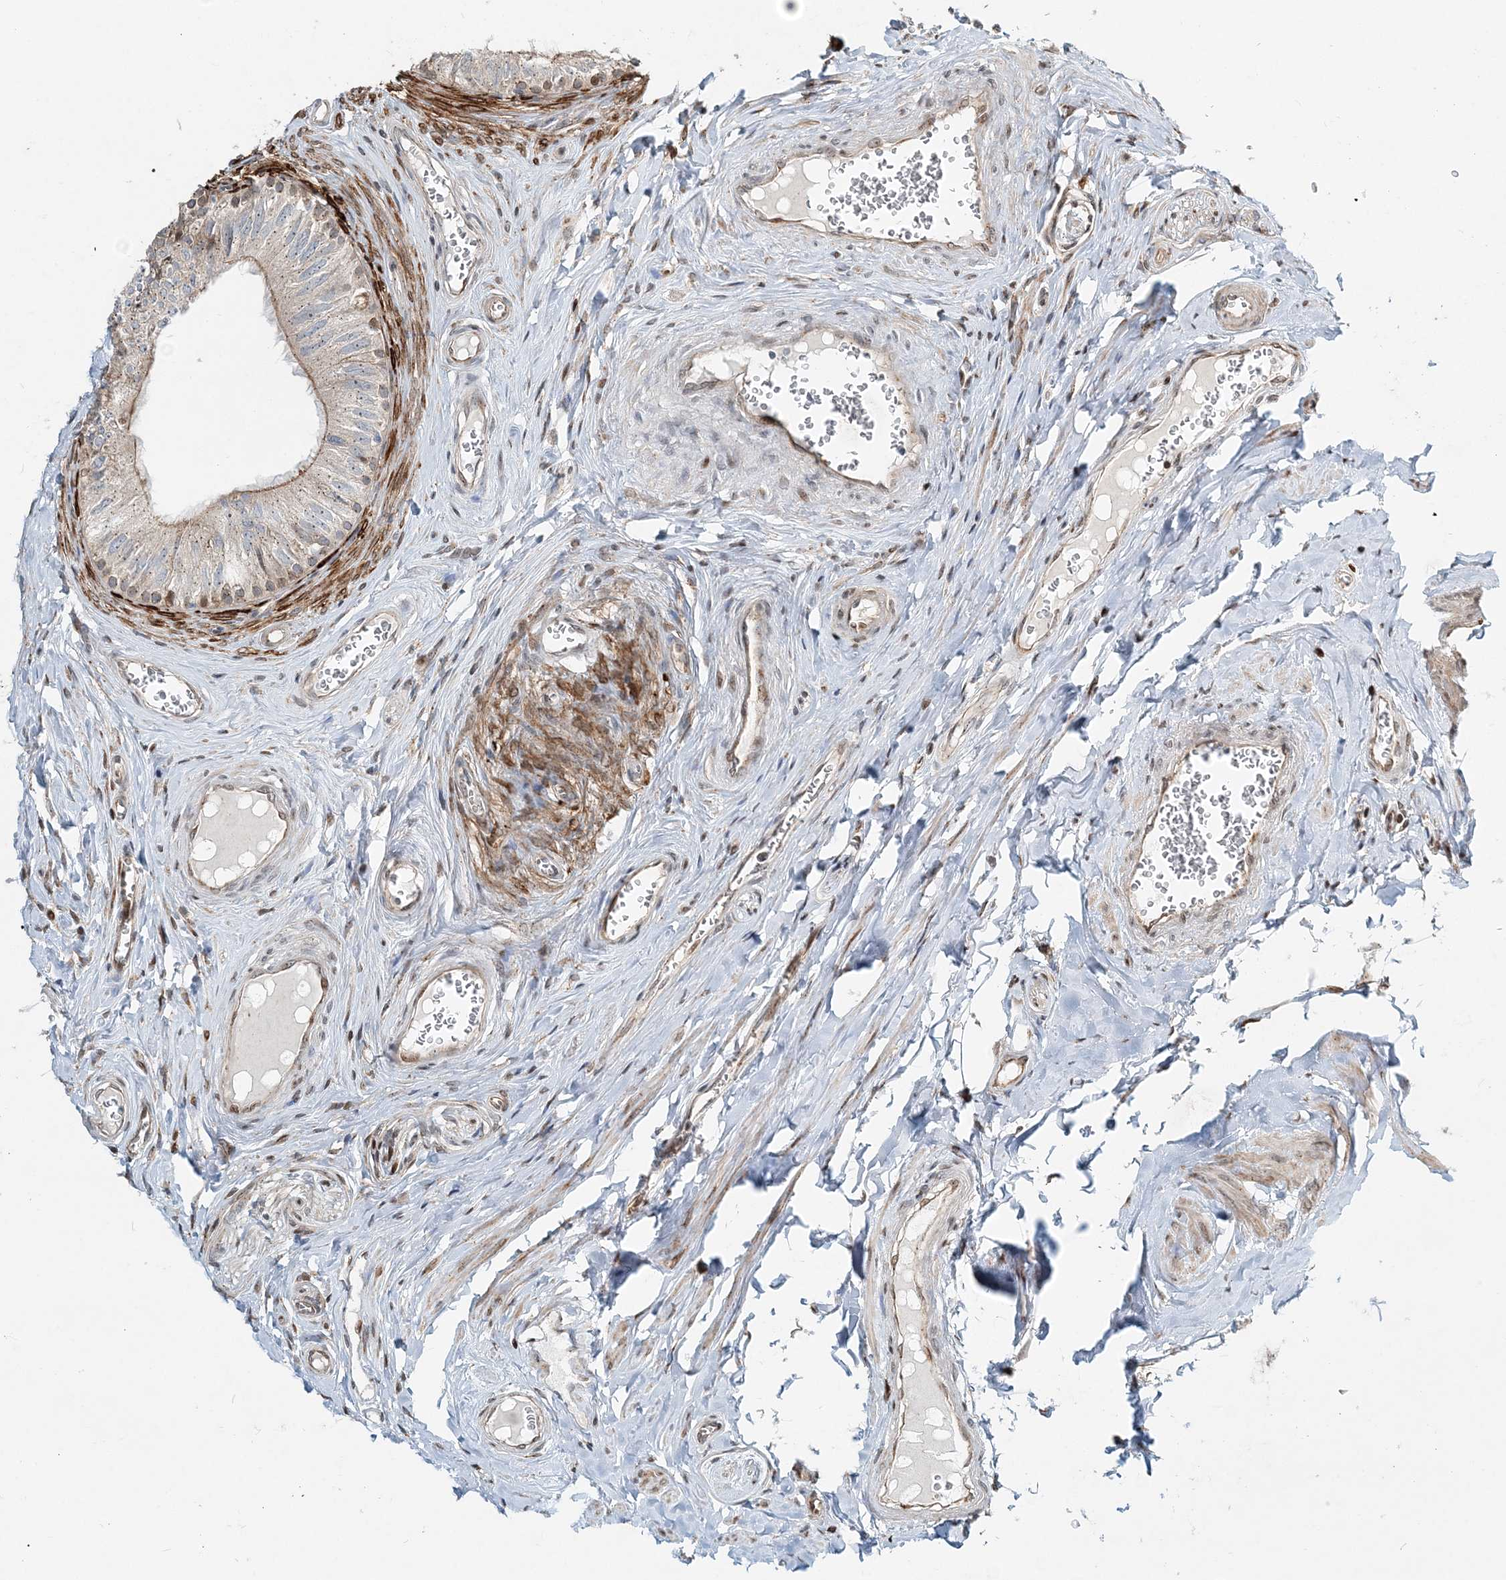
{"staining": {"intensity": "moderate", "quantity": "25%-75%", "location": "cytoplasmic/membranous,nuclear"}, "tissue": "epididymis", "cell_type": "Glandular cells", "image_type": "normal", "snomed": [{"axis": "morphology", "description": "Normal tissue, NOS"}, {"axis": "topography", "description": "Epididymis"}], "caption": "Moderate cytoplasmic/membranous,nuclear positivity for a protein is appreciated in about 25%-75% of glandular cells of benign epididymis using immunohistochemistry.", "gene": "CXXC5", "patient": {"sex": "male", "age": 46}}